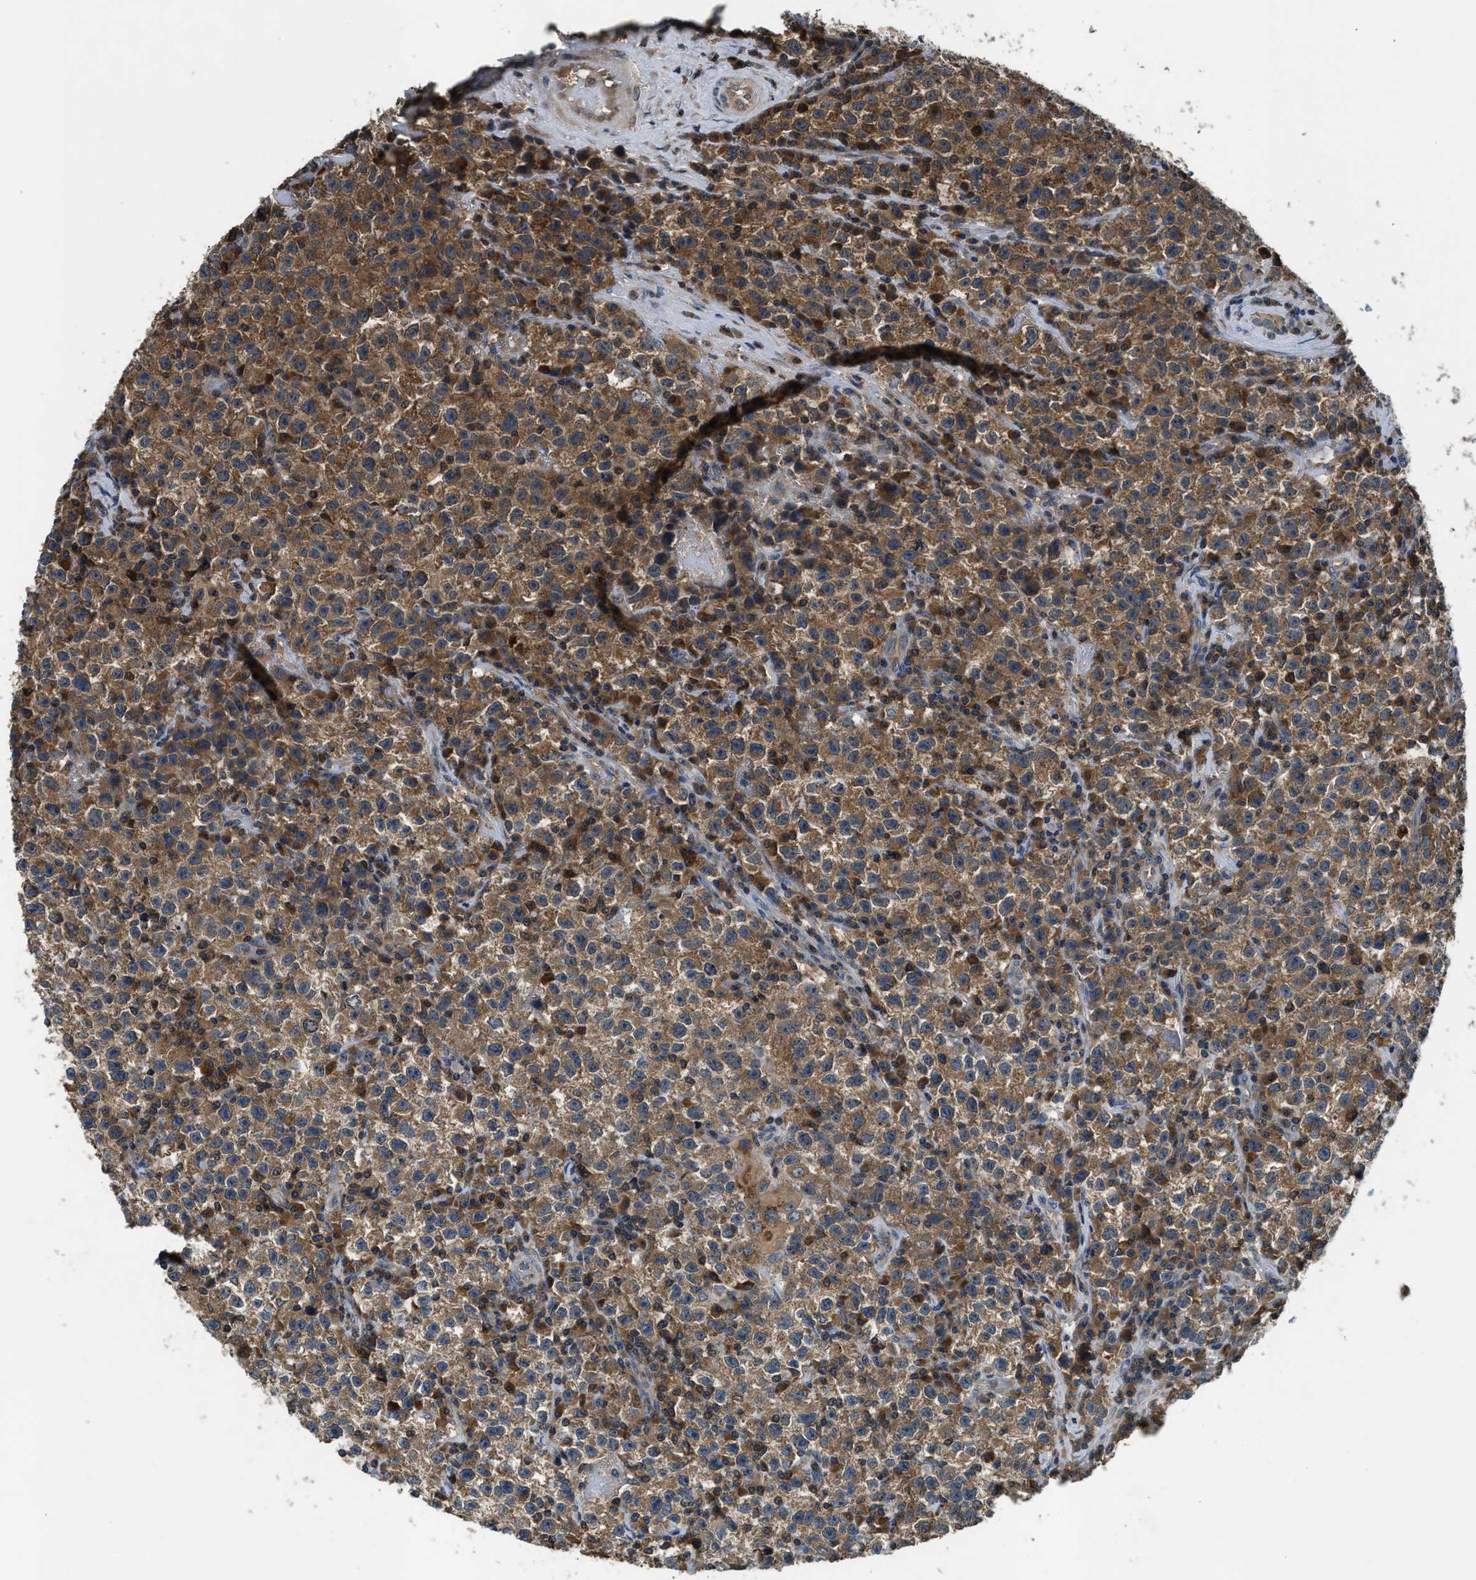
{"staining": {"intensity": "moderate", "quantity": ">75%", "location": "cytoplasmic/membranous"}, "tissue": "testis cancer", "cell_type": "Tumor cells", "image_type": "cancer", "snomed": [{"axis": "morphology", "description": "Seminoma, NOS"}, {"axis": "topography", "description": "Testis"}], "caption": "Protein expression analysis of testis cancer (seminoma) reveals moderate cytoplasmic/membranous staining in about >75% of tumor cells.", "gene": "PAFAH2", "patient": {"sex": "male", "age": 22}}